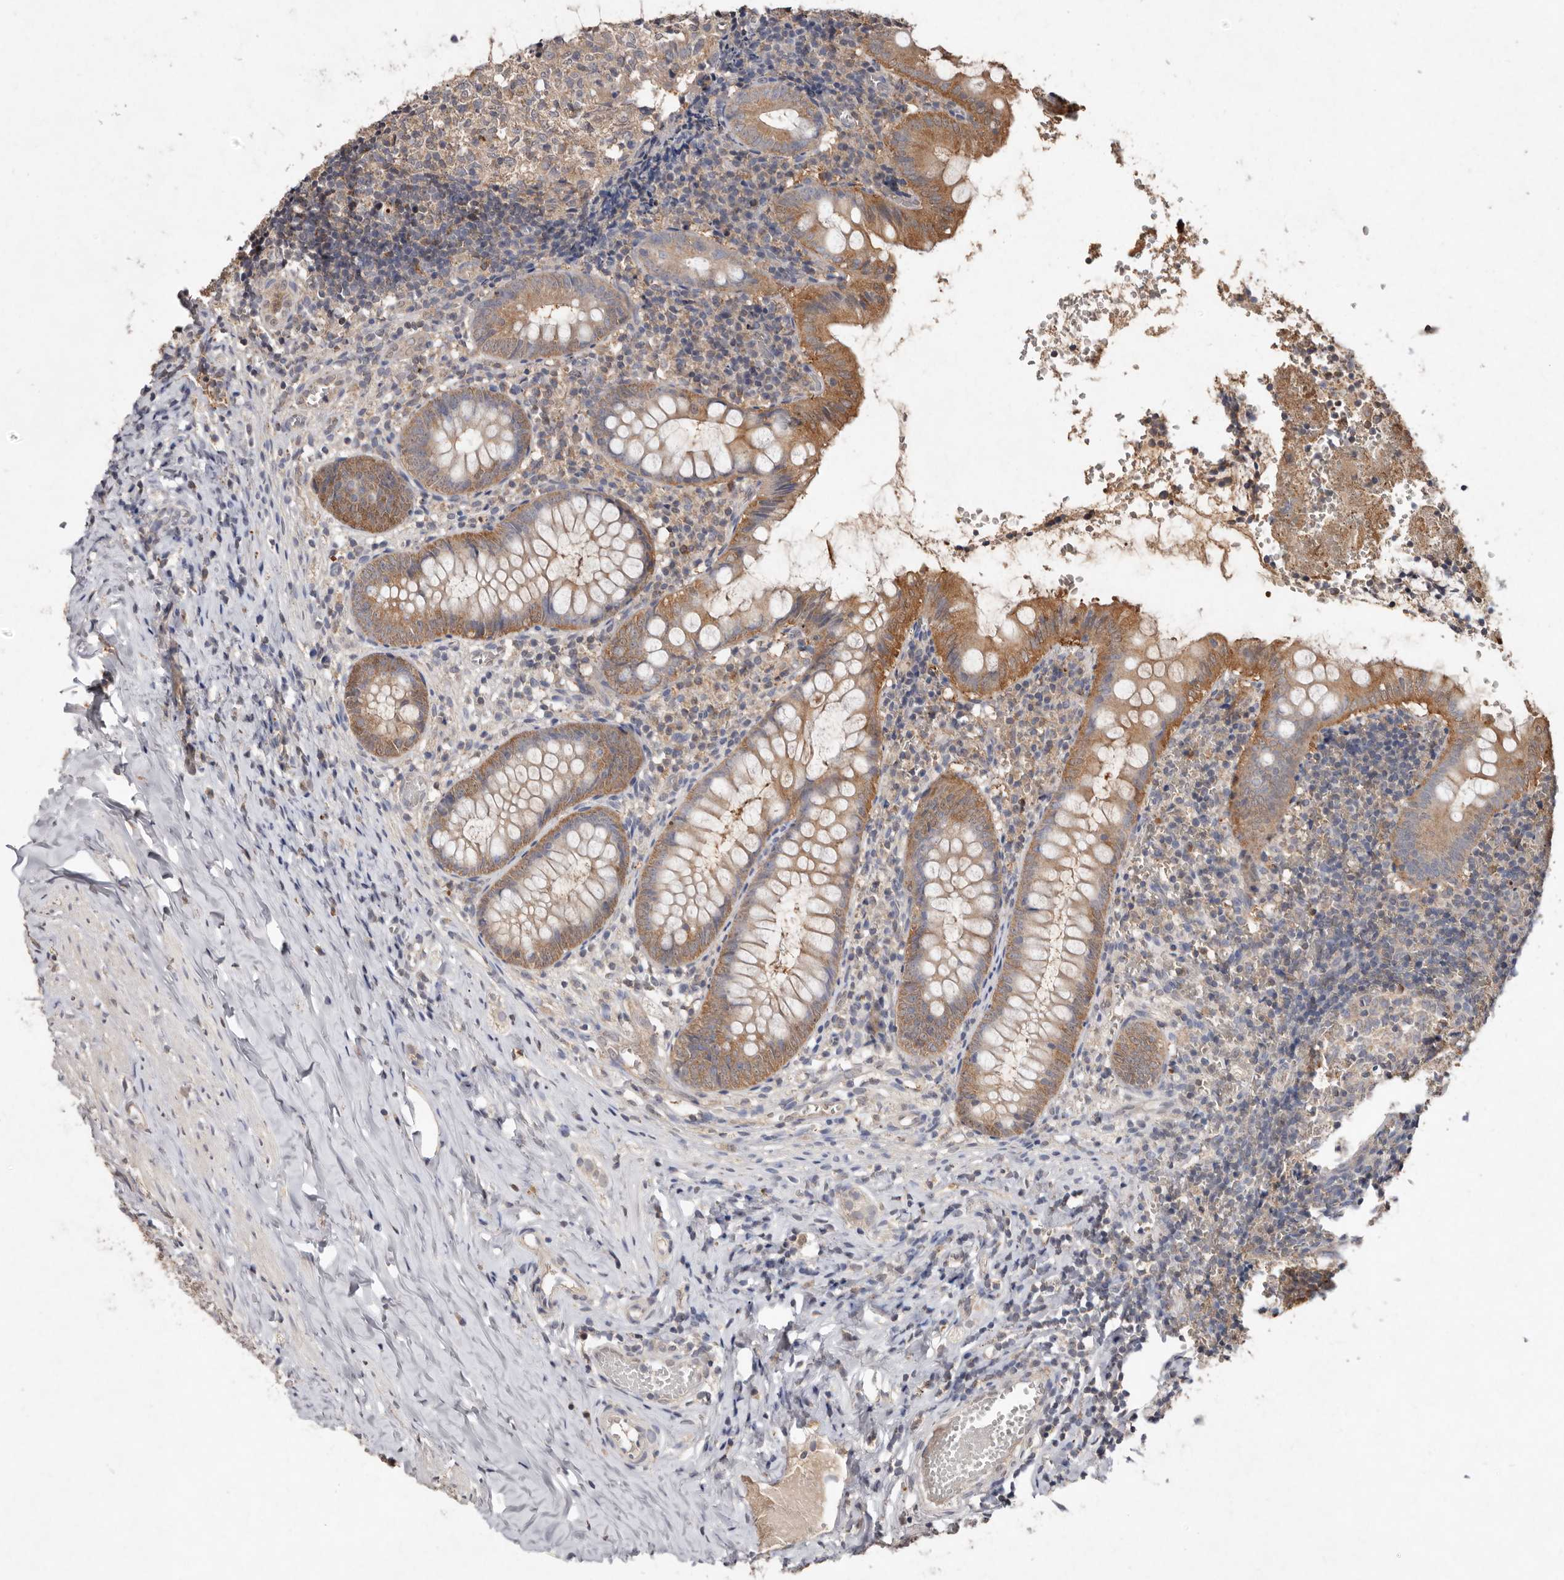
{"staining": {"intensity": "moderate", "quantity": ">75%", "location": "cytoplasmic/membranous"}, "tissue": "appendix", "cell_type": "Glandular cells", "image_type": "normal", "snomed": [{"axis": "morphology", "description": "Normal tissue, NOS"}, {"axis": "topography", "description": "Appendix"}], "caption": "Approximately >75% of glandular cells in normal human appendix show moderate cytoplasmic/membranous protein expression as visualized by brown immunohistochemical staining.", "gene": "EDEM1", "patient": {"sex": "male", "age": 8}}